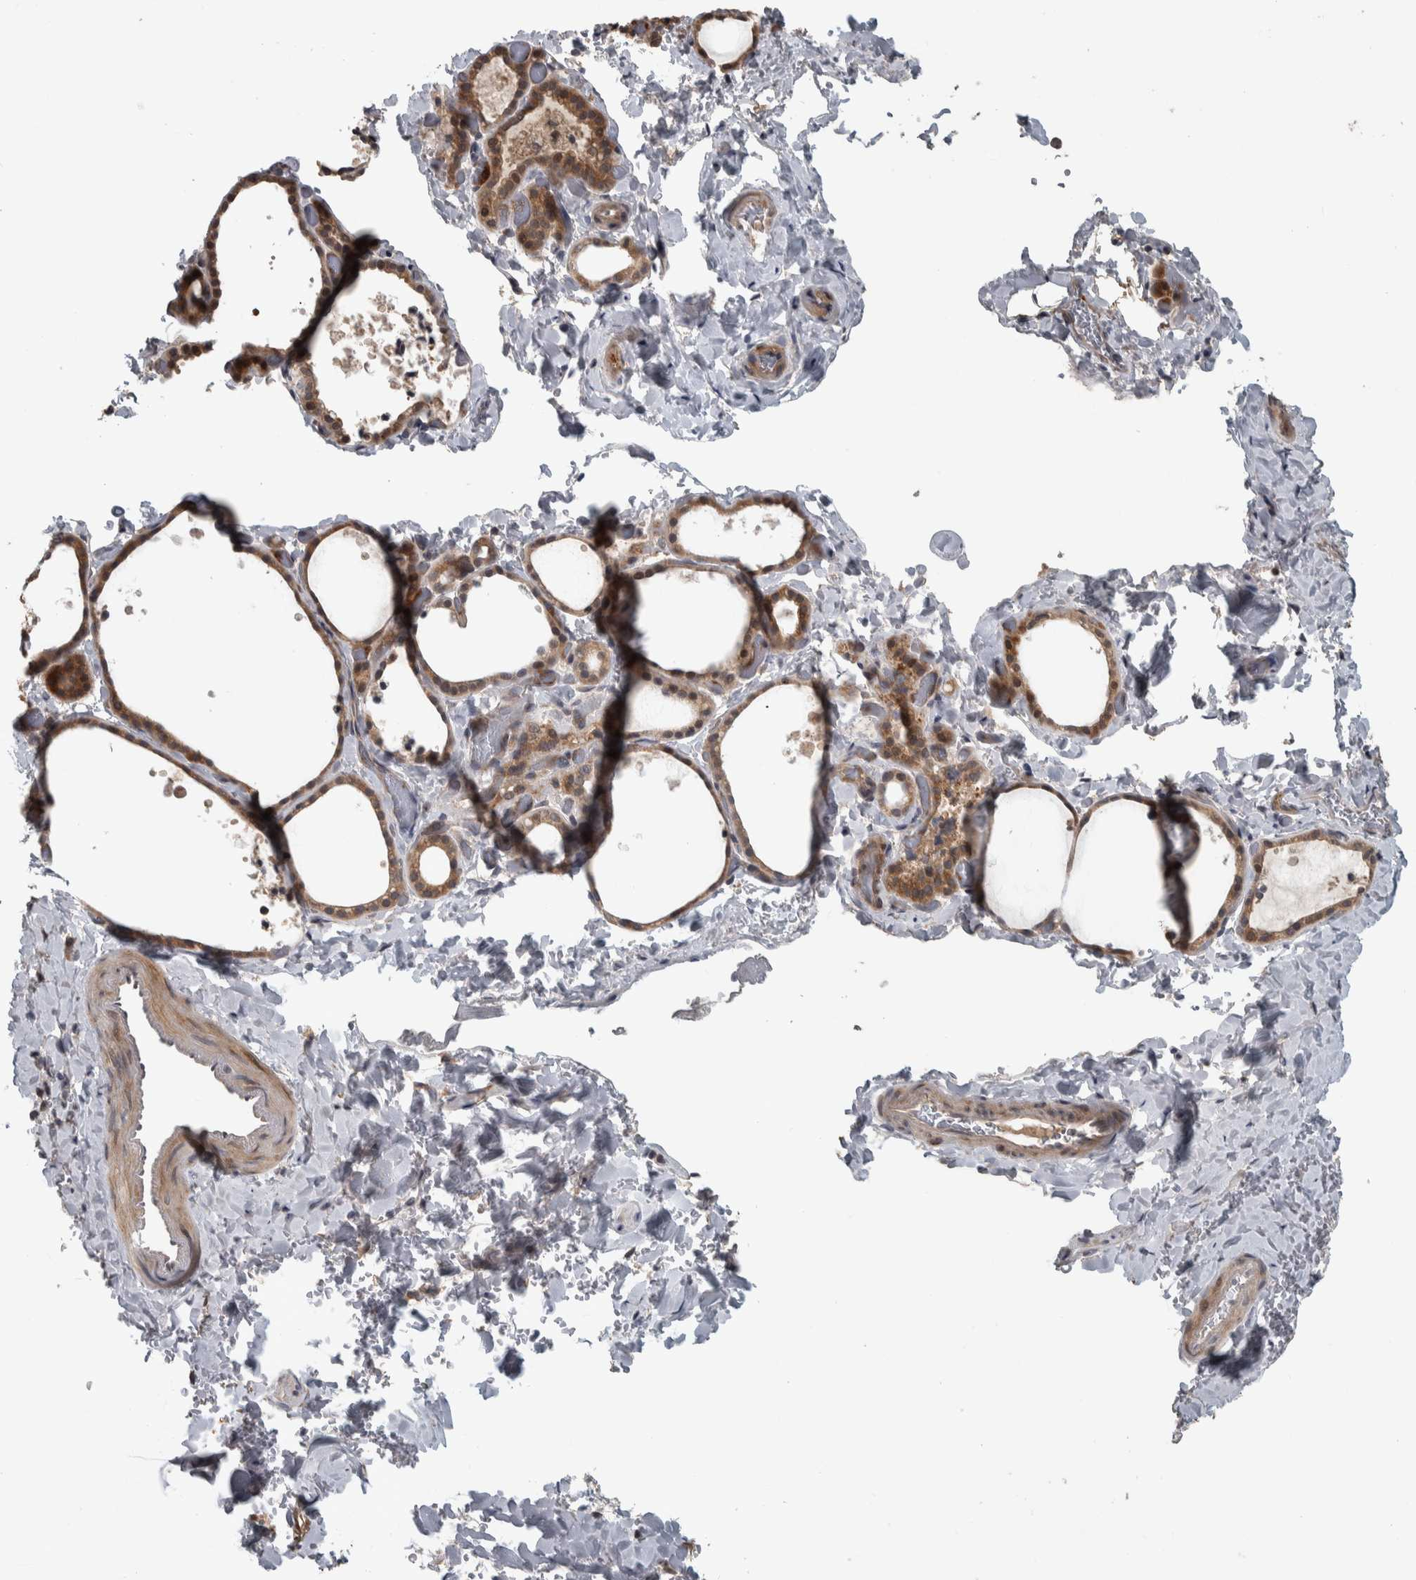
{"staining": {"intensity": "strong", "quantity": ">75%", "location": "cytoplasmic/membranous"}, "tissue": "thyroid gland", "cell_type": "Glandular cells", "image_type": "normal", "snomed": [{"axis": "morphology", "description": "Normal tissue, NOS"}, {"axis": "topography", "description": "Thyroid gland"}], "caption": "The image reveals immunohistochemical staining of benign thyroid gland. There is strong cytoplasmic/membranous staining is seen in approximately >75% of glandular cells. The protein of interest is stained brown, and the nuclei are stained in blue (DAB IHC with brightfield microscopy, high magnification).", "gene": "ERAL1", "patient": {"sex": "female", "age": 44}}